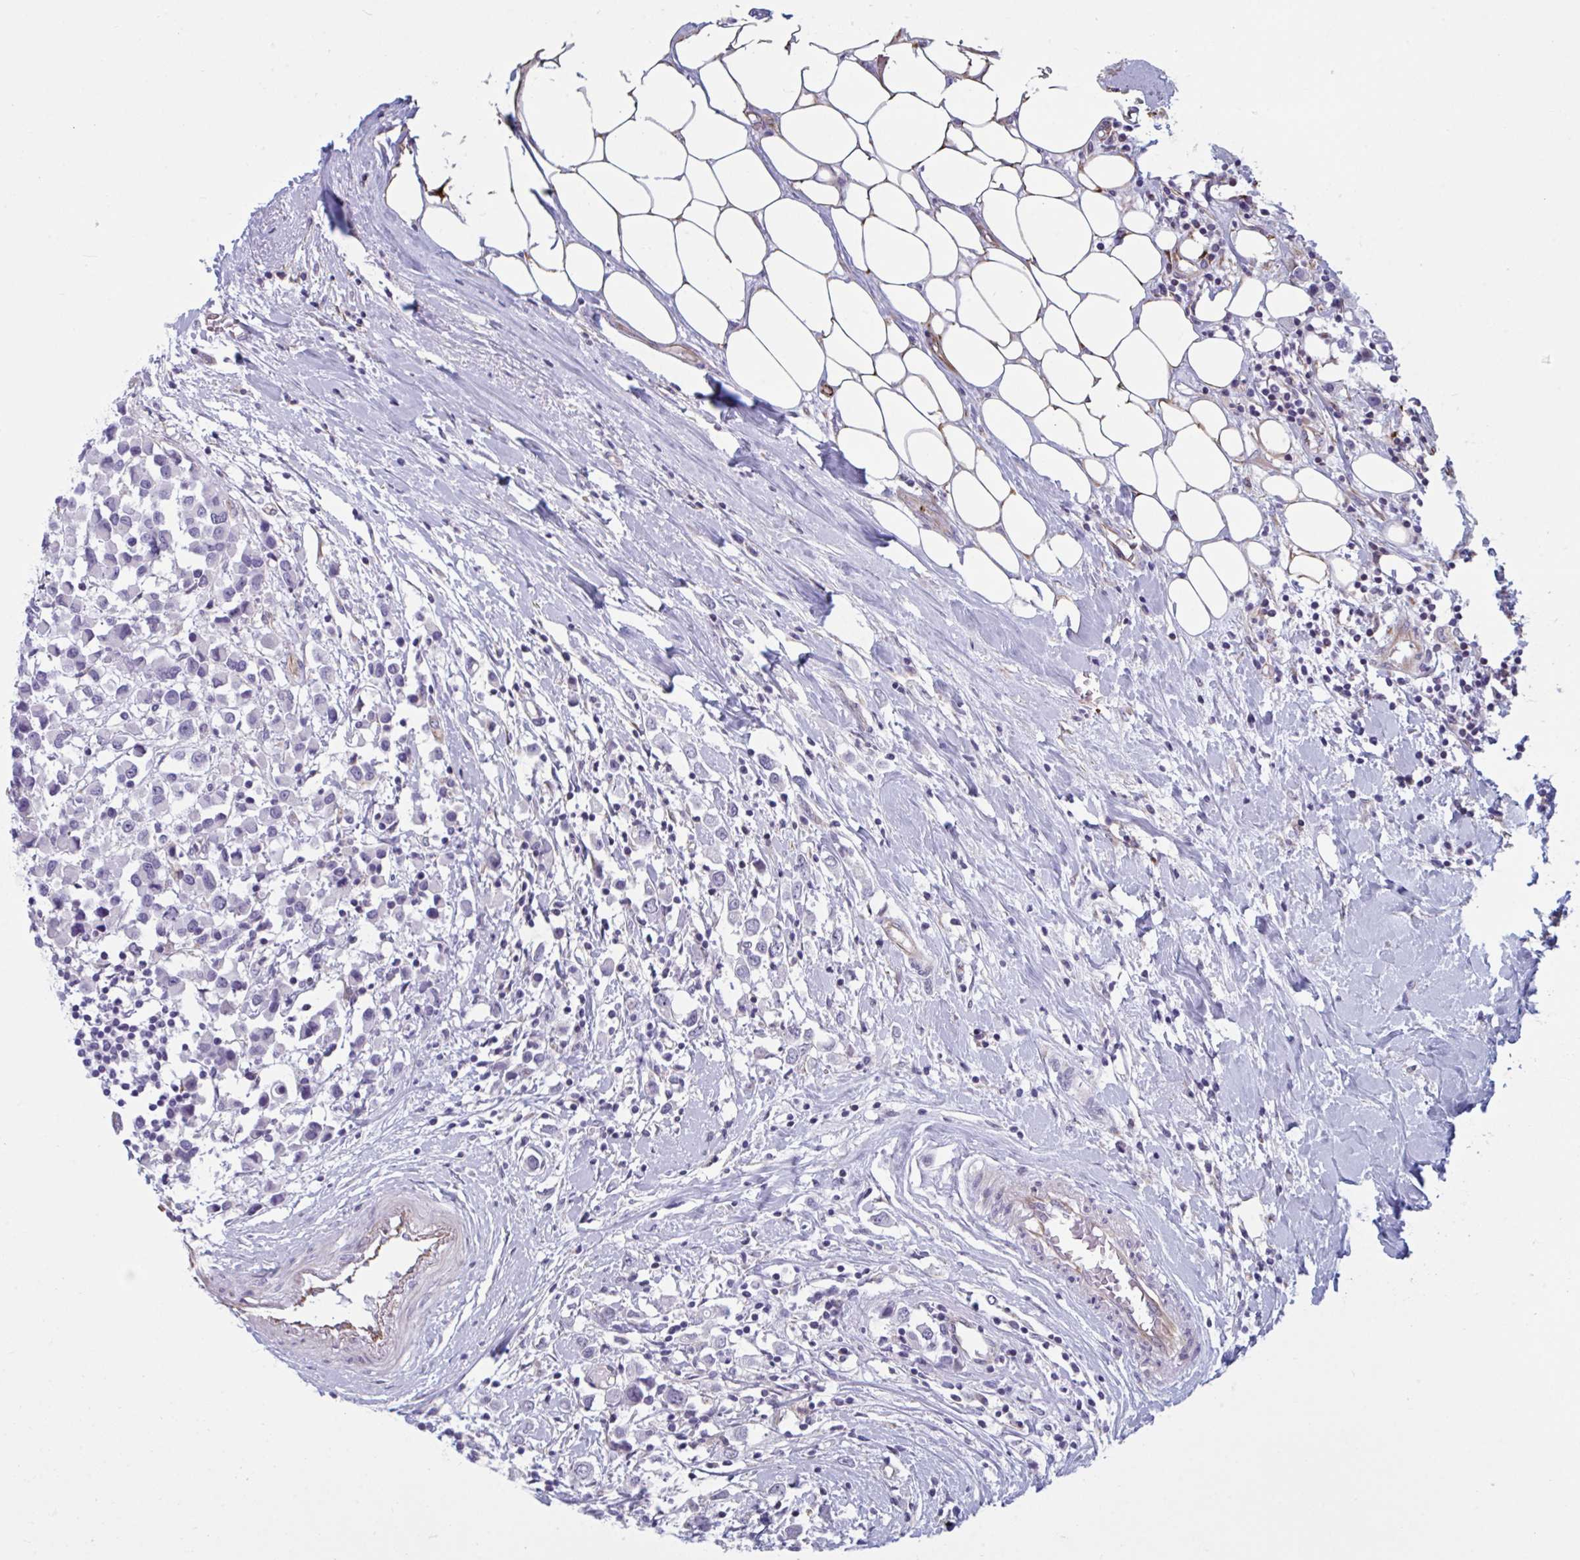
{"staining": {"intensity": "negative", "quantity": "none", "location": "none"}, "tissue": "breast cancer", "cell_type": "Tumor cells", "image_type": "cancer", "snomed": [{"axis": "morphology", "description": "Duct carcinoma"}, {"axis": "topography", "description": "Breast"}], "caption": "There is no significant staining in tumor cells of breast cancer.", "gene": "OR1L3", "patient": {"sex": "female", "age": 61}}